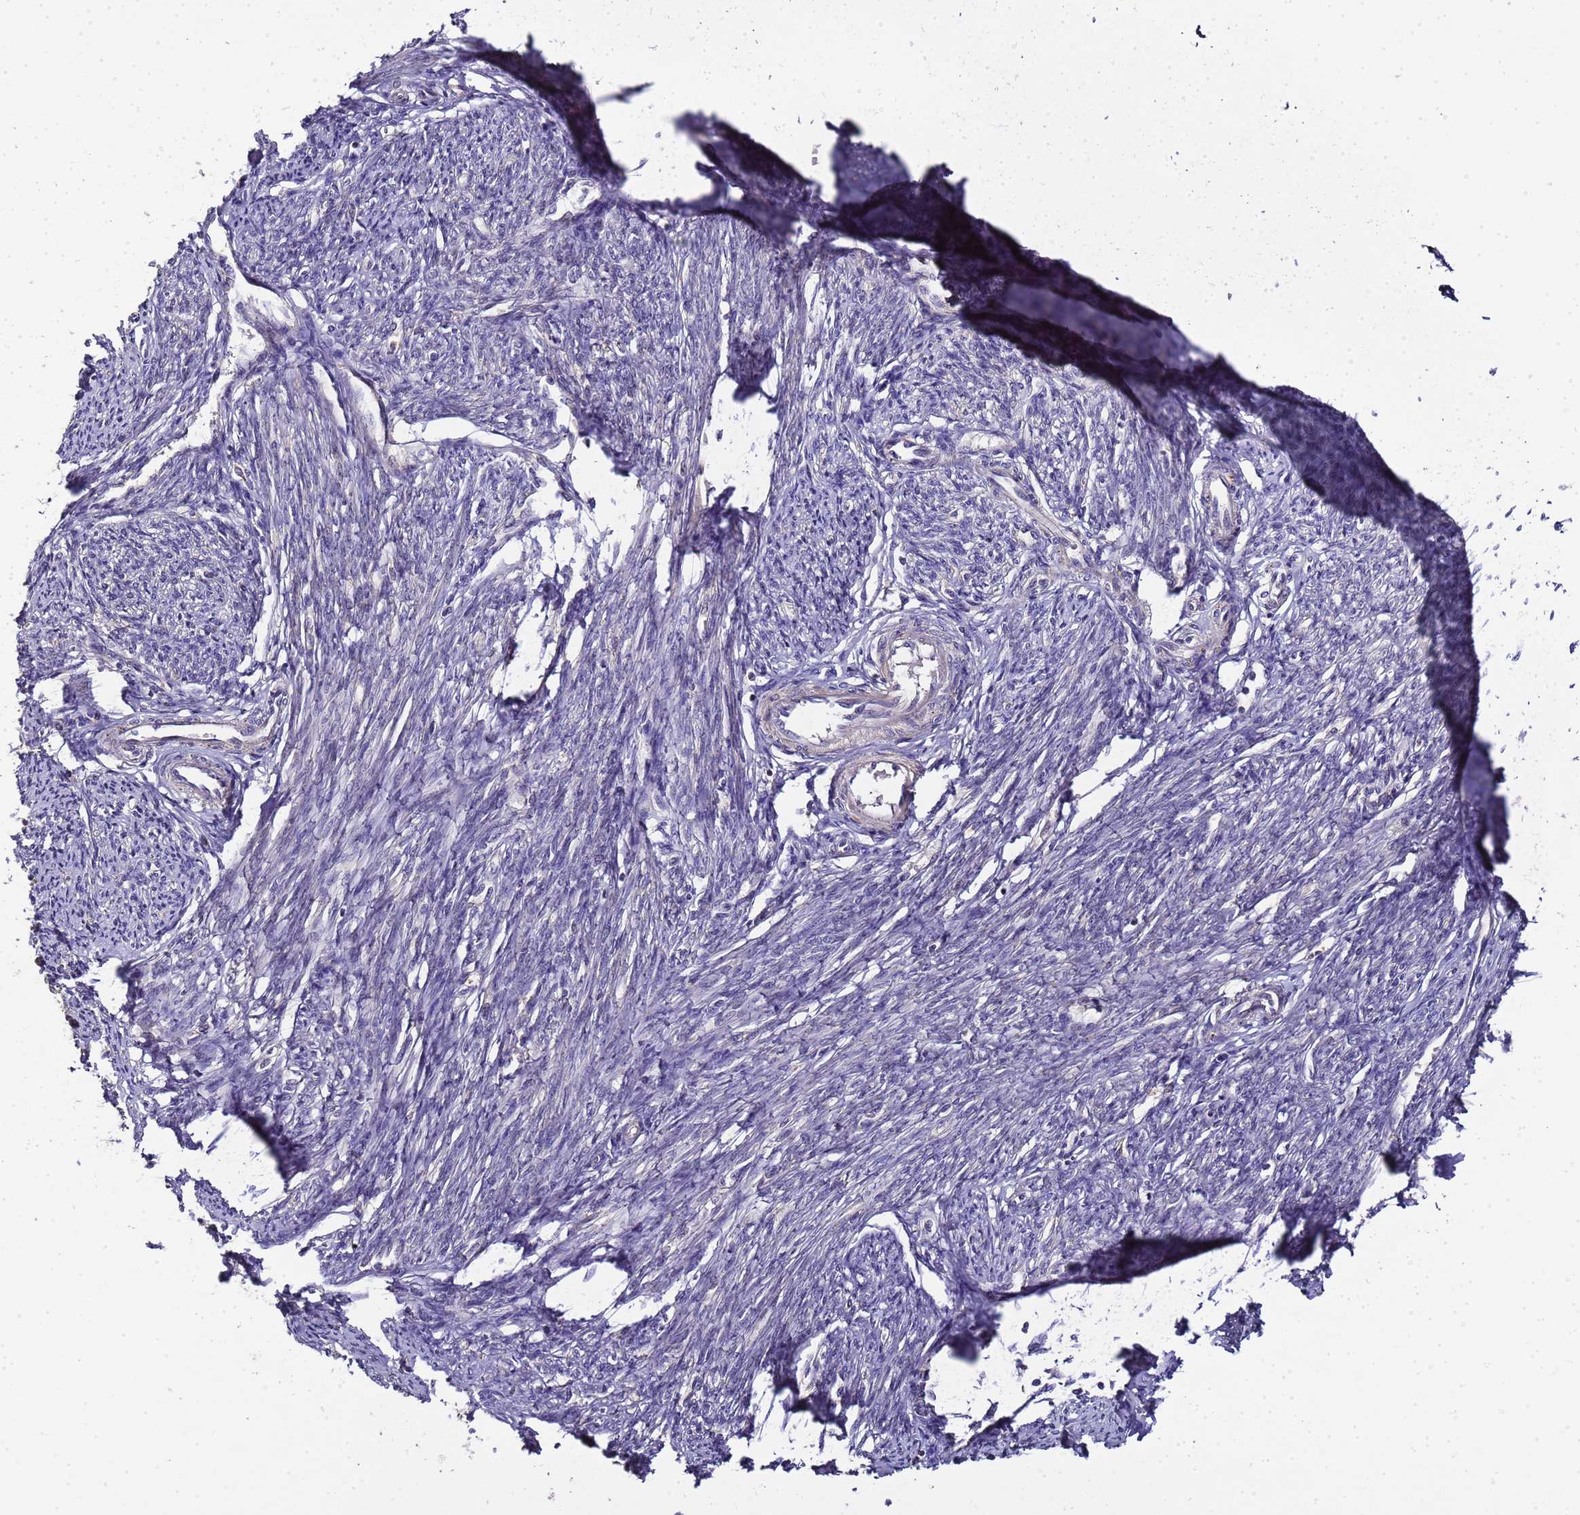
{"staining": {"intensity": "moderate", "quantity": "<25%", "location": "cytoplasmic/membranous"}, "tissue": "smooth muscle", "cell_type": "Smooth muscle cells", "image_type": "normal", "snomed": [{"axis": "morphology", "description": "Normal tissue, NOS"}, {"axis": "topography", "description": "Smooth muscle"}, {"axis": "topography", "description": "Uterus"}], "caption": "A brown stain labels moderate cytoplasmic/membranous positivity of a protein in smooth muscle cells of unremarkable human smooth muscle. The protein of interest is shown in brown color, while the nuclei are stained blue.", "gene": "LGI4", "patient": {"sex": "female", "age": 59}}